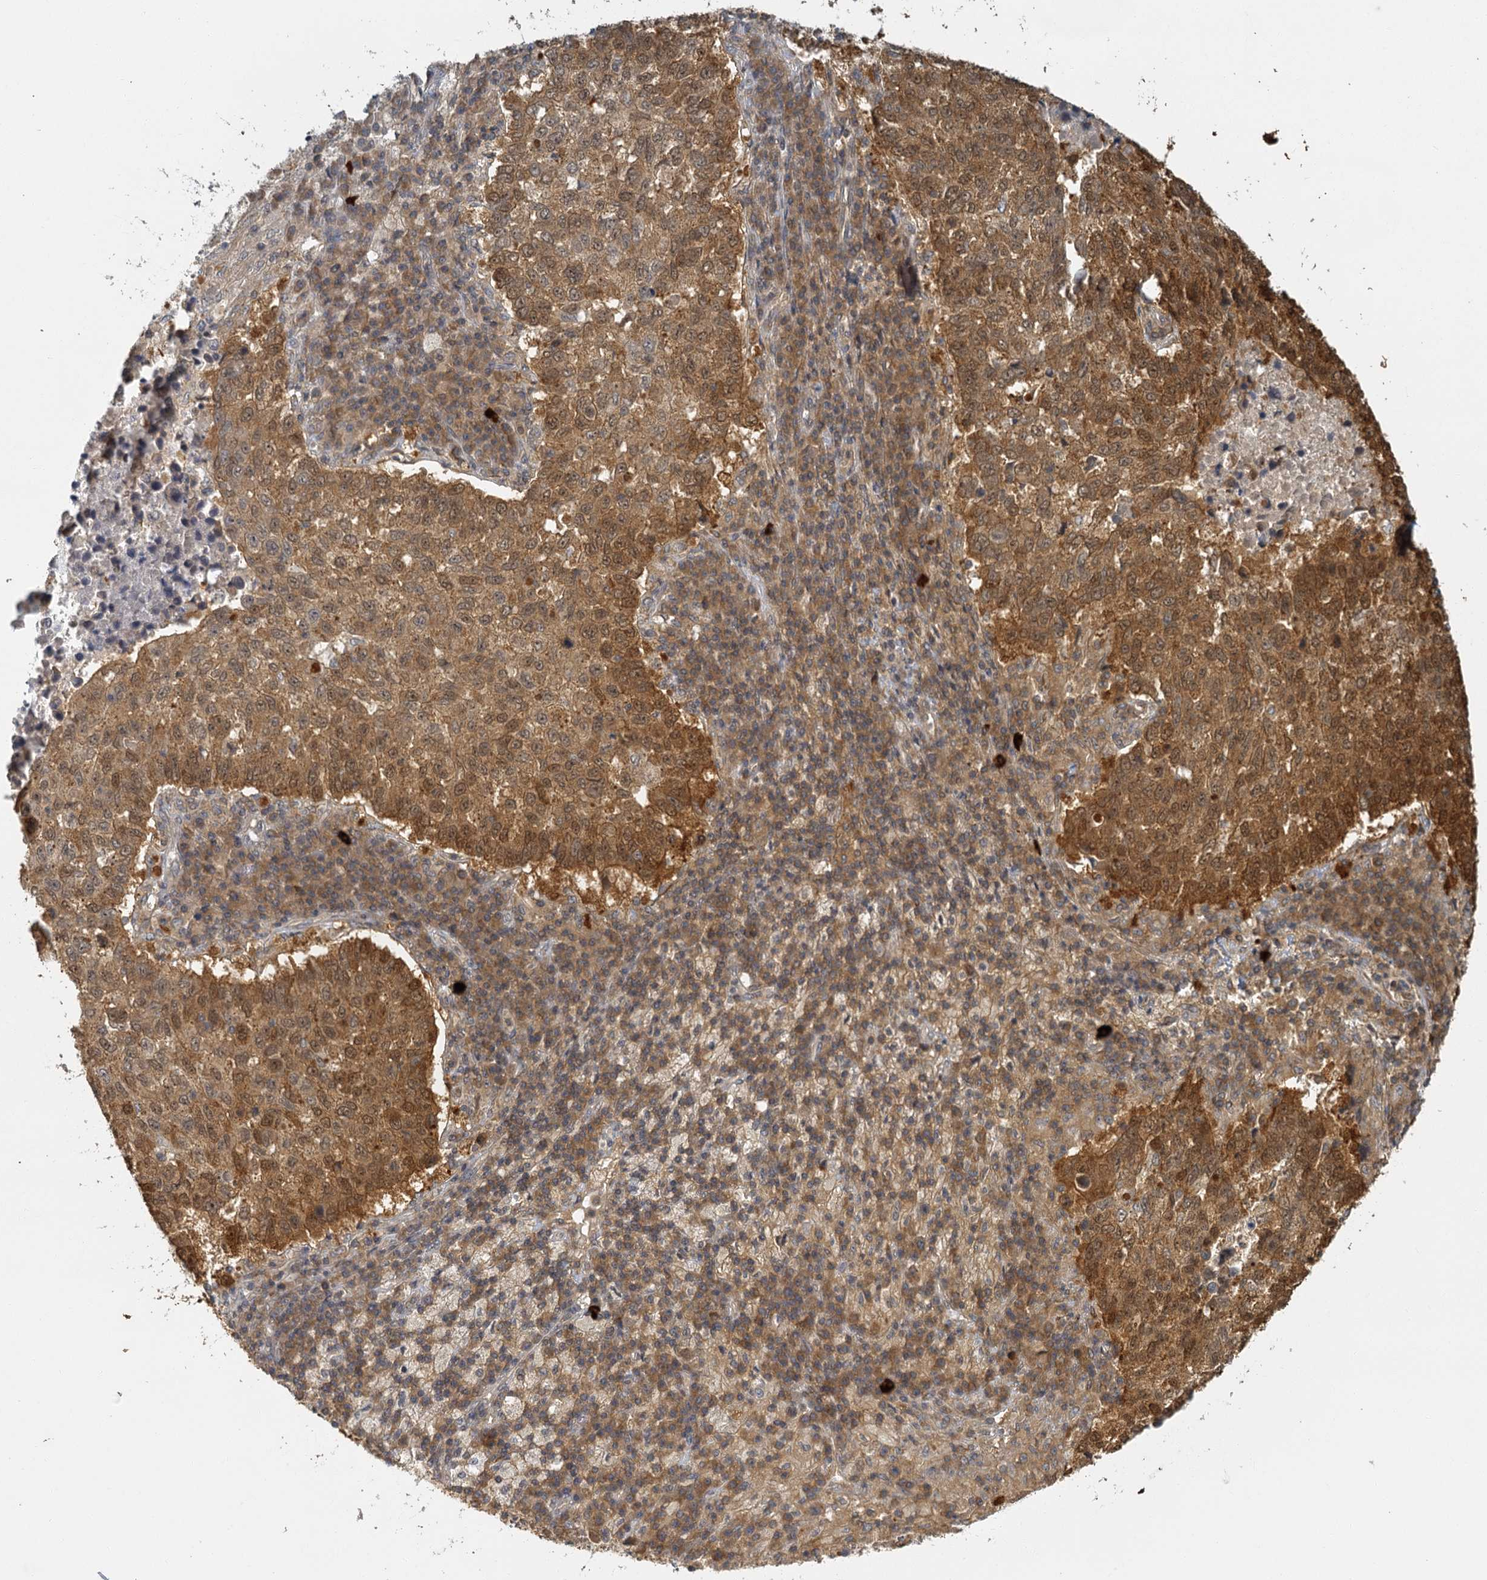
{"staining": {"intensity": "moderate", "quantity": ">75%", "location": "cytoplasmic/membranous,nuclear"}, "tissue": "lung cancer", "cell_type": "Tumor cells", "image_type": "cancer", "snomed": [{"axis": "morphology", "description": "Squamous cell carcinoma, NOS"}, {"axis": "topography", "description": "Lung"}], "caption": "Brown immunohistochemical staining in lung cancer (squamous cell carcinoma) demonstrates moderate cytoplasmic/membranous and nuclear expression in about >75% of tumor cells. The protein of interest is shown in brown color, while the nuclei are stained blue.", "gene": "ZNF549", "patient": {"sex": "male", "age": 73}}